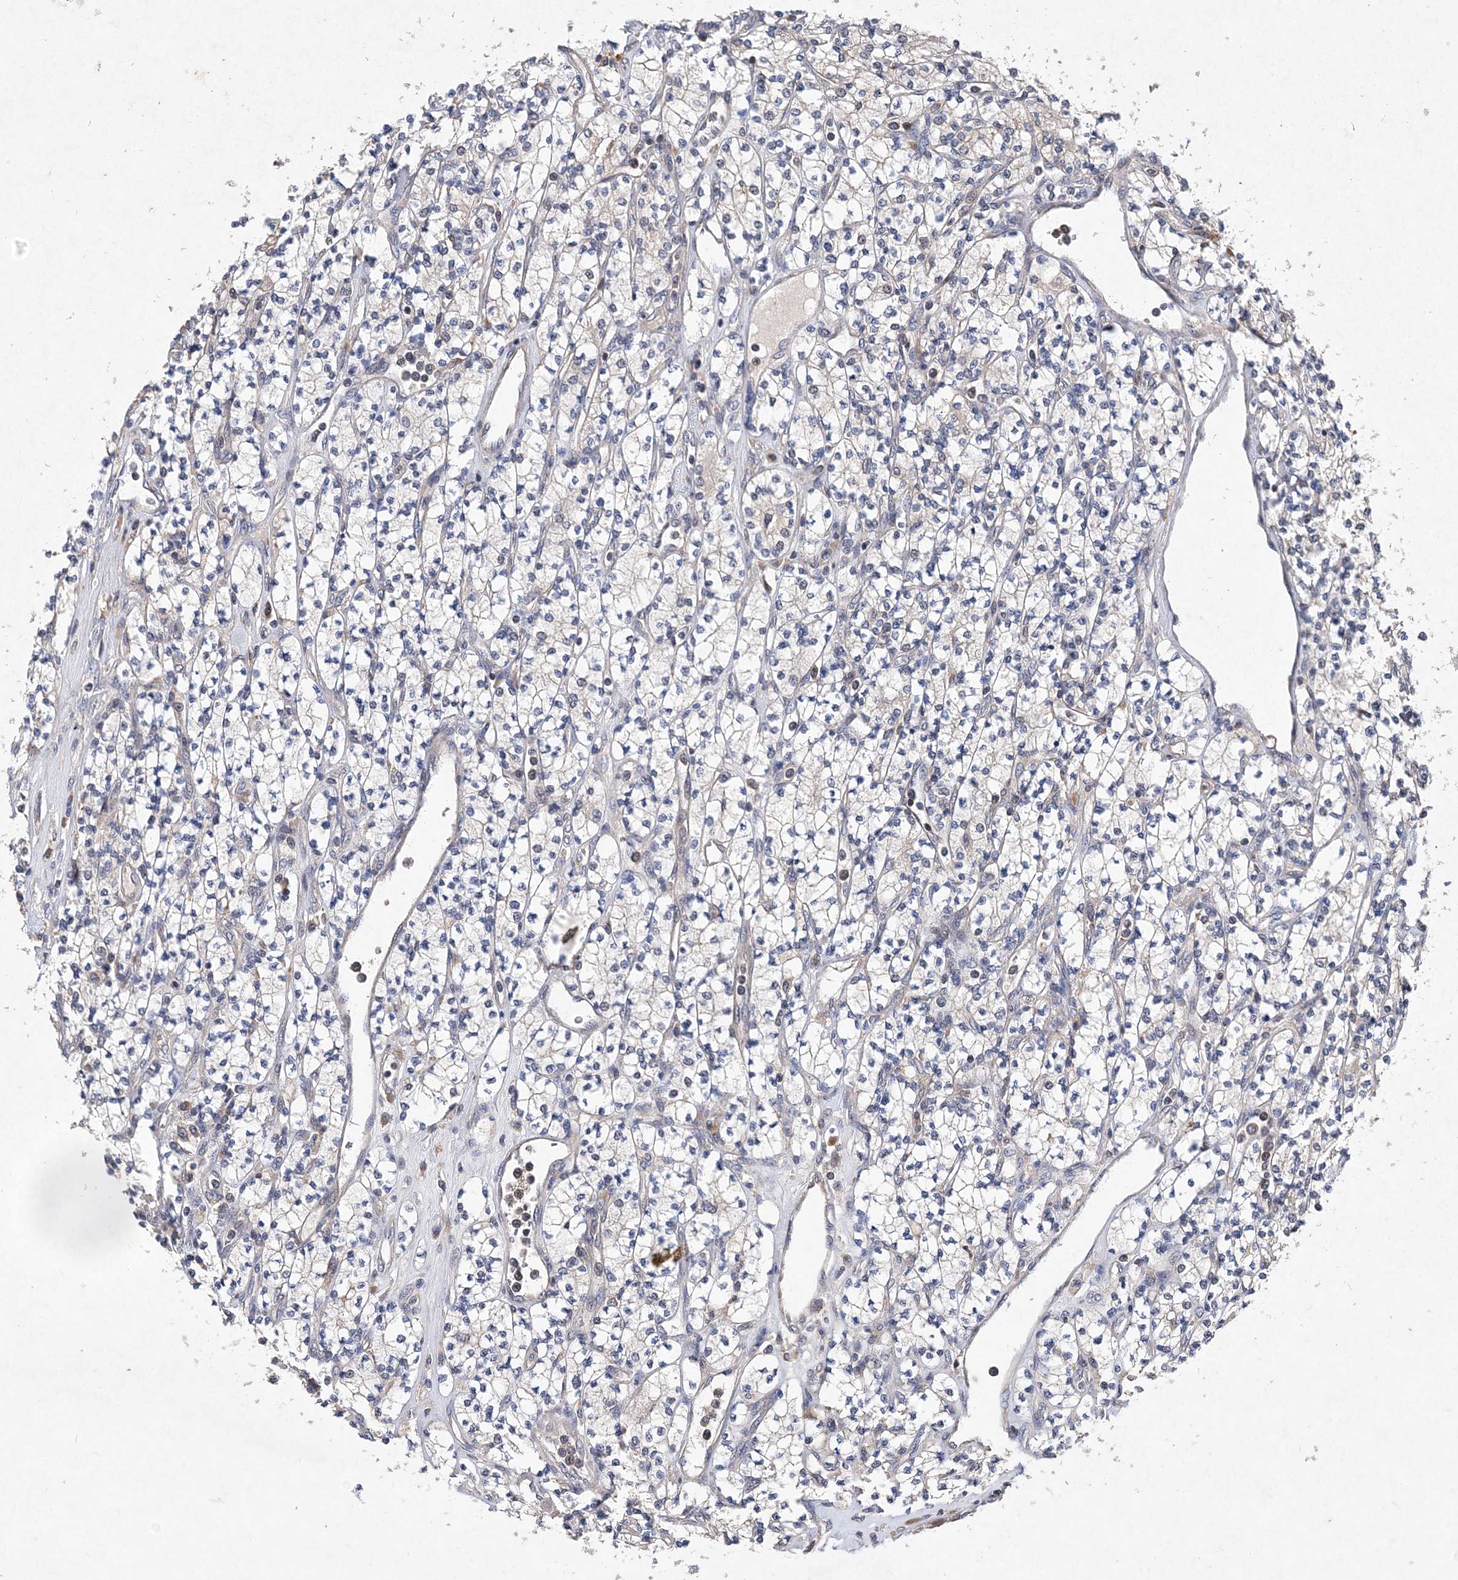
{"staining": {"intensity": "negative", "quantity": "none", "location": "none"}, "tissue": "renal cancer", "cell_type": "Tumor cells", "image_type": "cancer", "snomed": [{"axis": "morphology", "description": "Adenocarcinoma, NOS"}, {"axis": "topography", "description": "Kidney"}], "caption": "High magnification brightfield microscopy of renal adenocarcinoma stained with DAB (brown) and counterstained with hematoxylin (blue): tumor cells show no significant staining.", "gene": "PROSER1", "patient": {"sex": "male", "age": 77}}